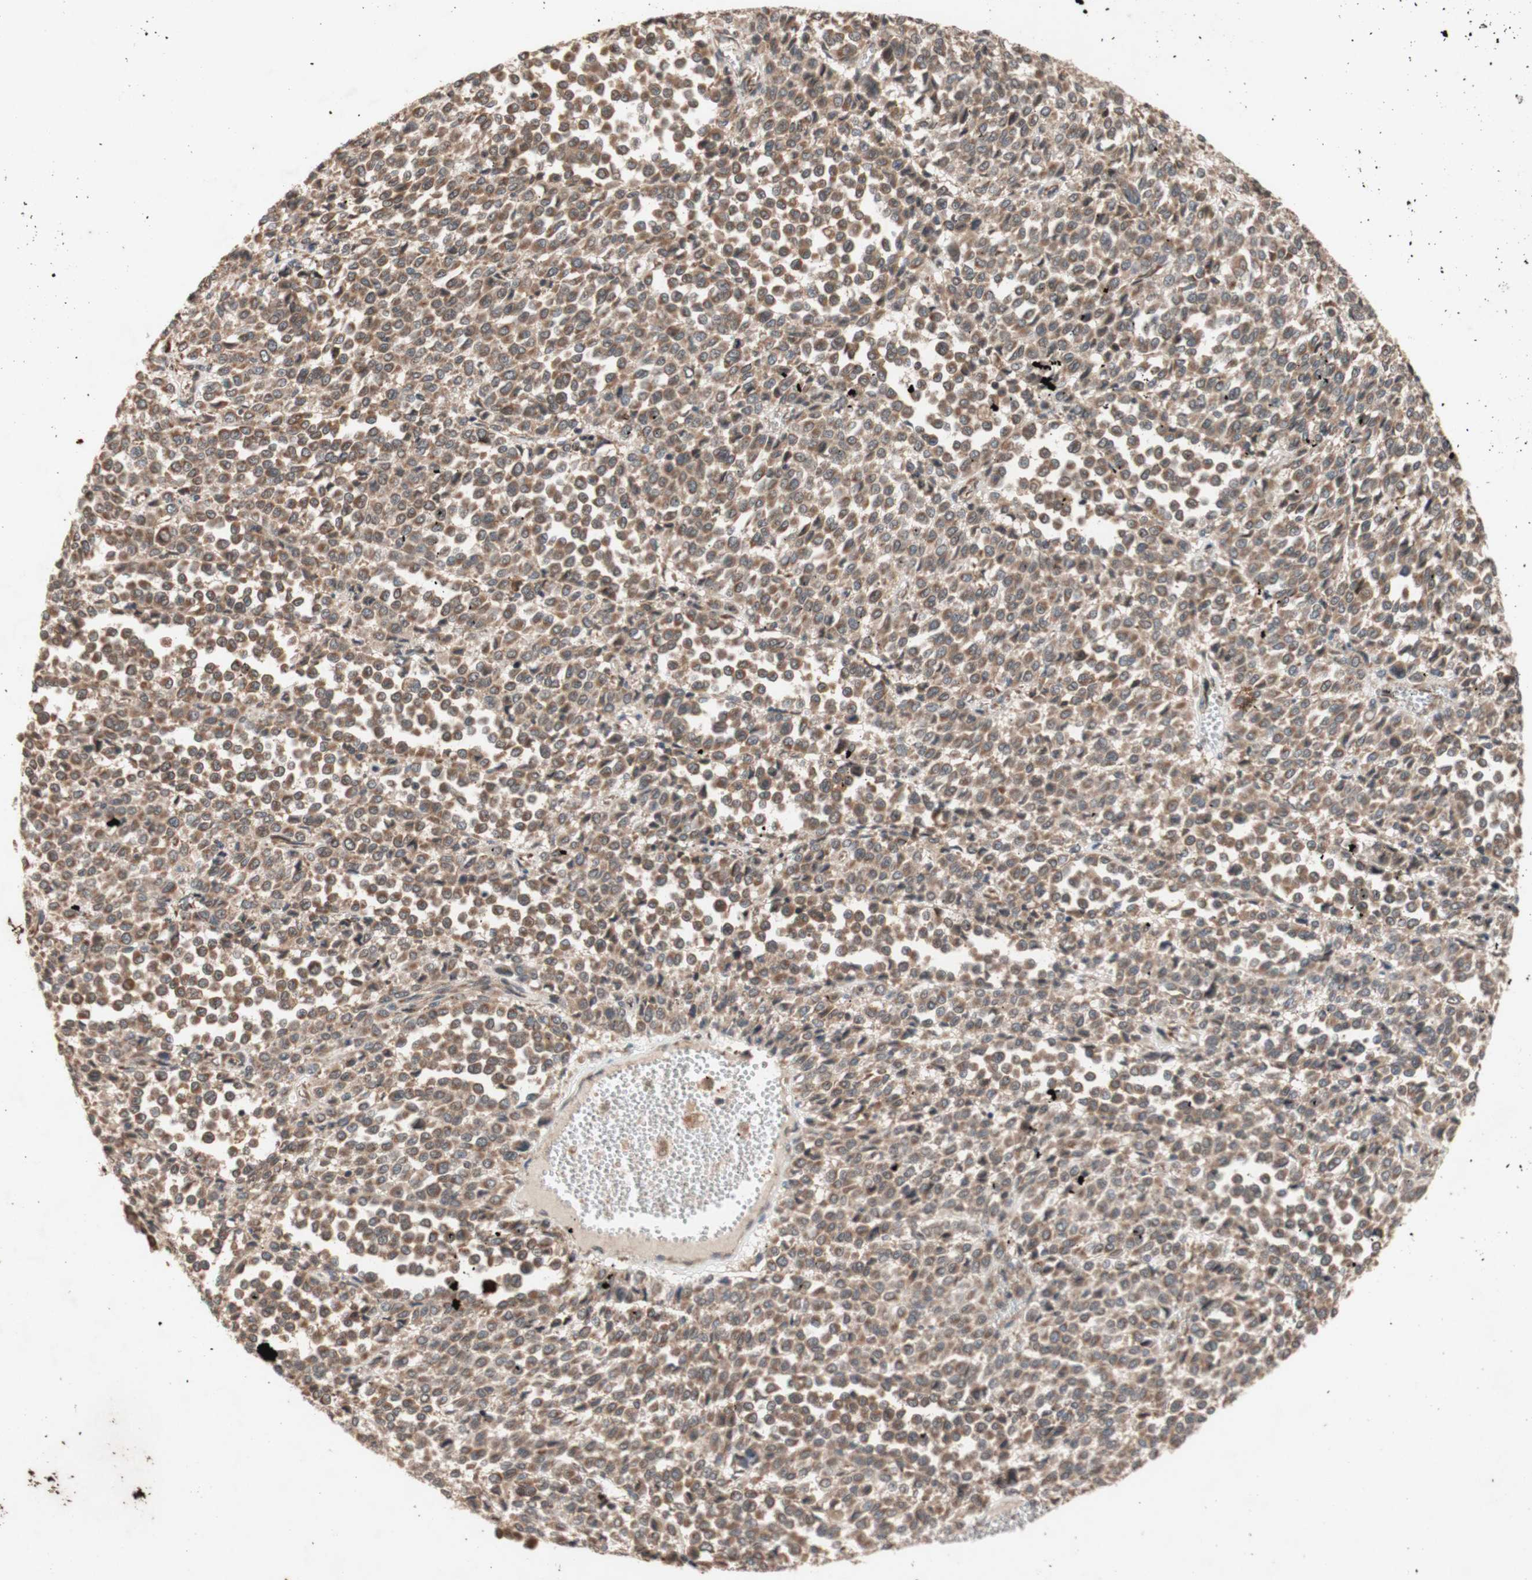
{"staining": {"intensity": "moderate", "quantity": ">75%", "location": "cytoplasmic/membranous"}, "tissue": "melanoma", "cell_type": "Tumor cells", "image_type": "cancer", "snomed": [{"axis": "morphology", "description": "Malignant melanoma, Metastatic site"}, {"axis": "topography", "description": "Pancreas"}], "caption": "Immunohistochemistry (IHC) (DAB) staining of human malignant melanoma (metastatic site) exhibits moderate cytoplasmic/membranous protein positivity in approximately >75% of tumor cells. The protein of interest is stained brown, and the nuclei are stained in blue (DAB IHC with brightfield microscopy, high magnification).", "gene": "DDOST", "patient": {"sex": "female", "age": 30}}